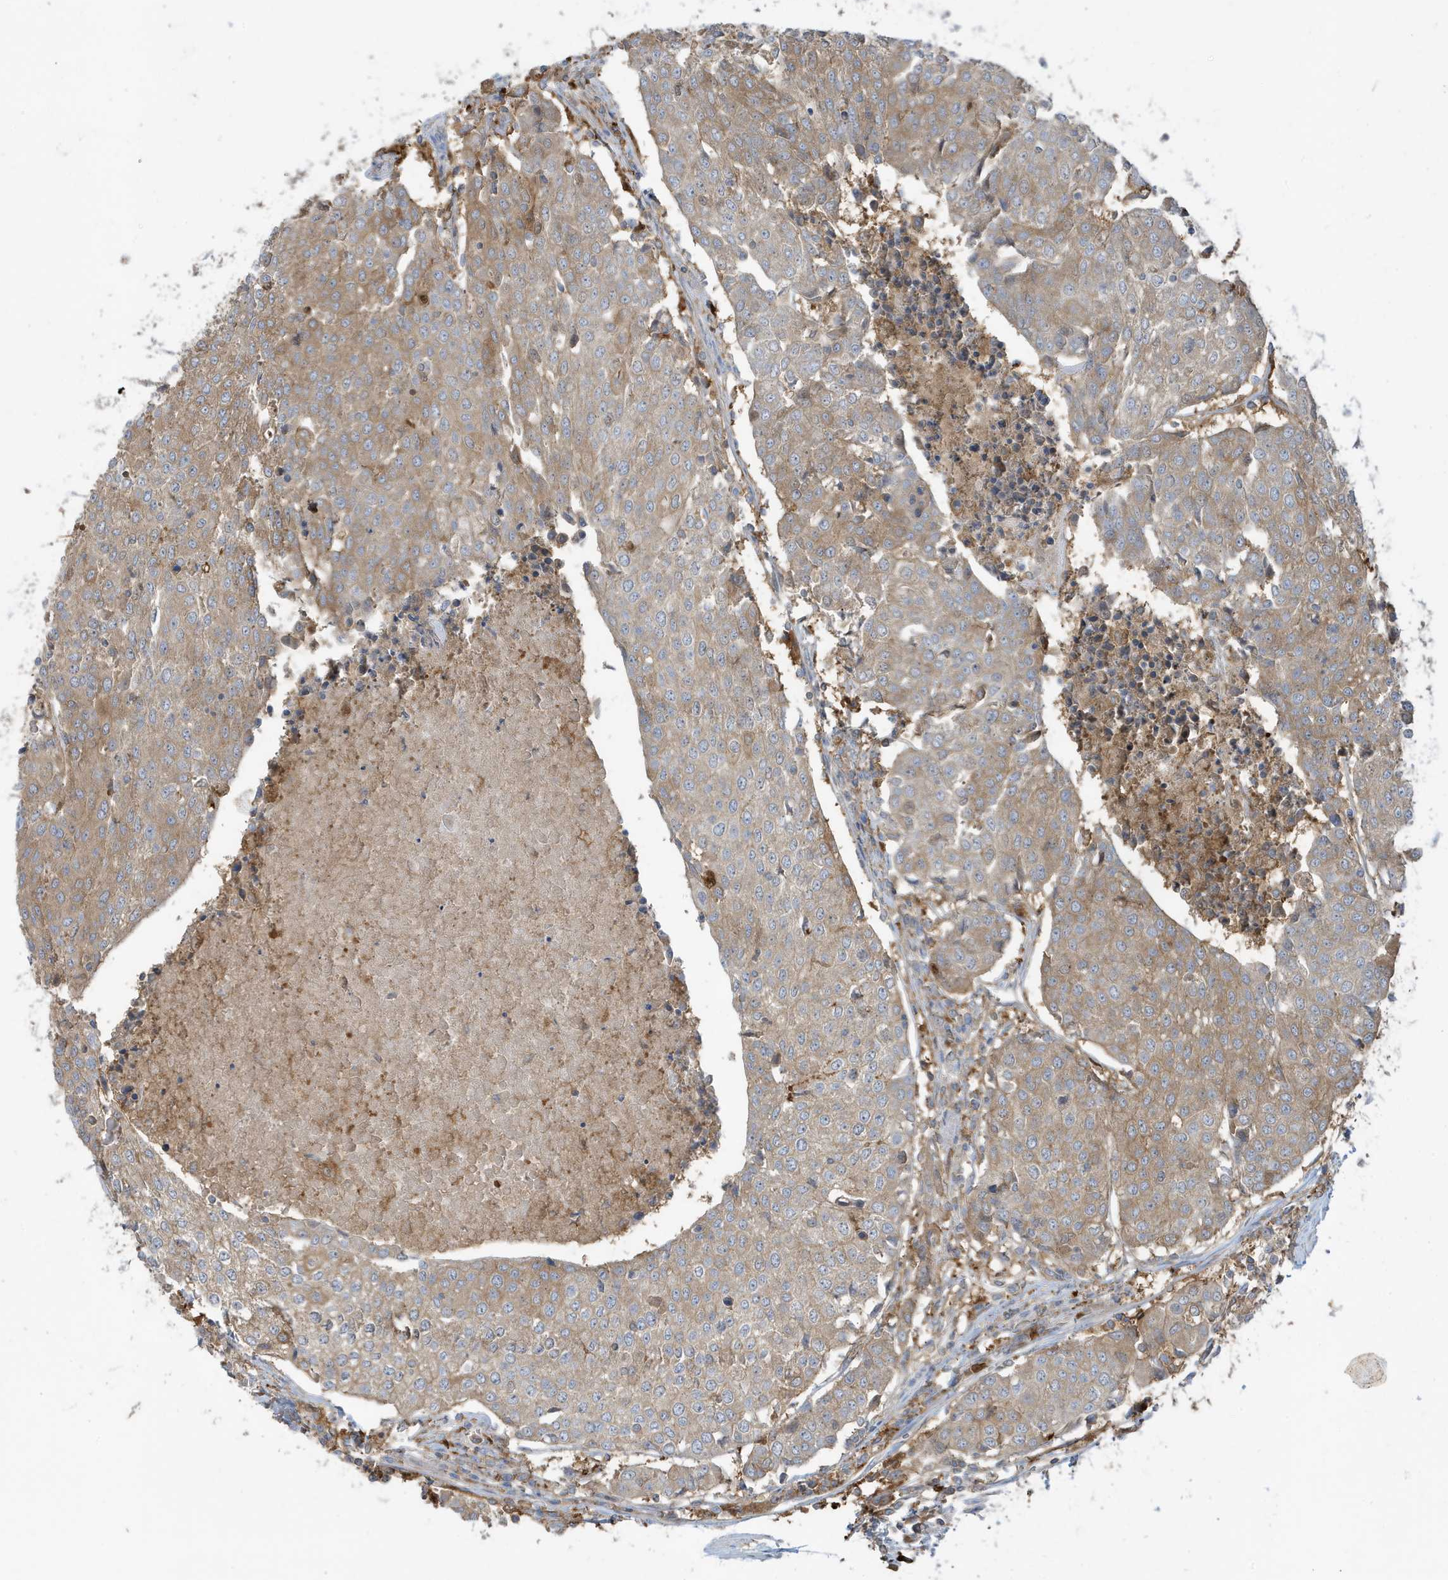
{"staining": {"intensity": "weak", "quantity": "25%-75%", "location": "cytoplasmic/membranous"}, "tissue": "urothelial cancer", "cell_type": "Tumor cells", "image_type": "cancer", "snomed": [{"axis": "morphology", "description": "Urothelial carcinoma, High grade"}, {"axis": "topography", "description": "Urinary bladder"}], "caption": "Immunohistochemical staining of human high-grade urothelial carcinoma displays weak cytoplasmic/membranous protein positivity in approximately 25%-75% of tumor cells.", "gene": "ABTB1", "patient": {"sex": "female", "age": 85}}